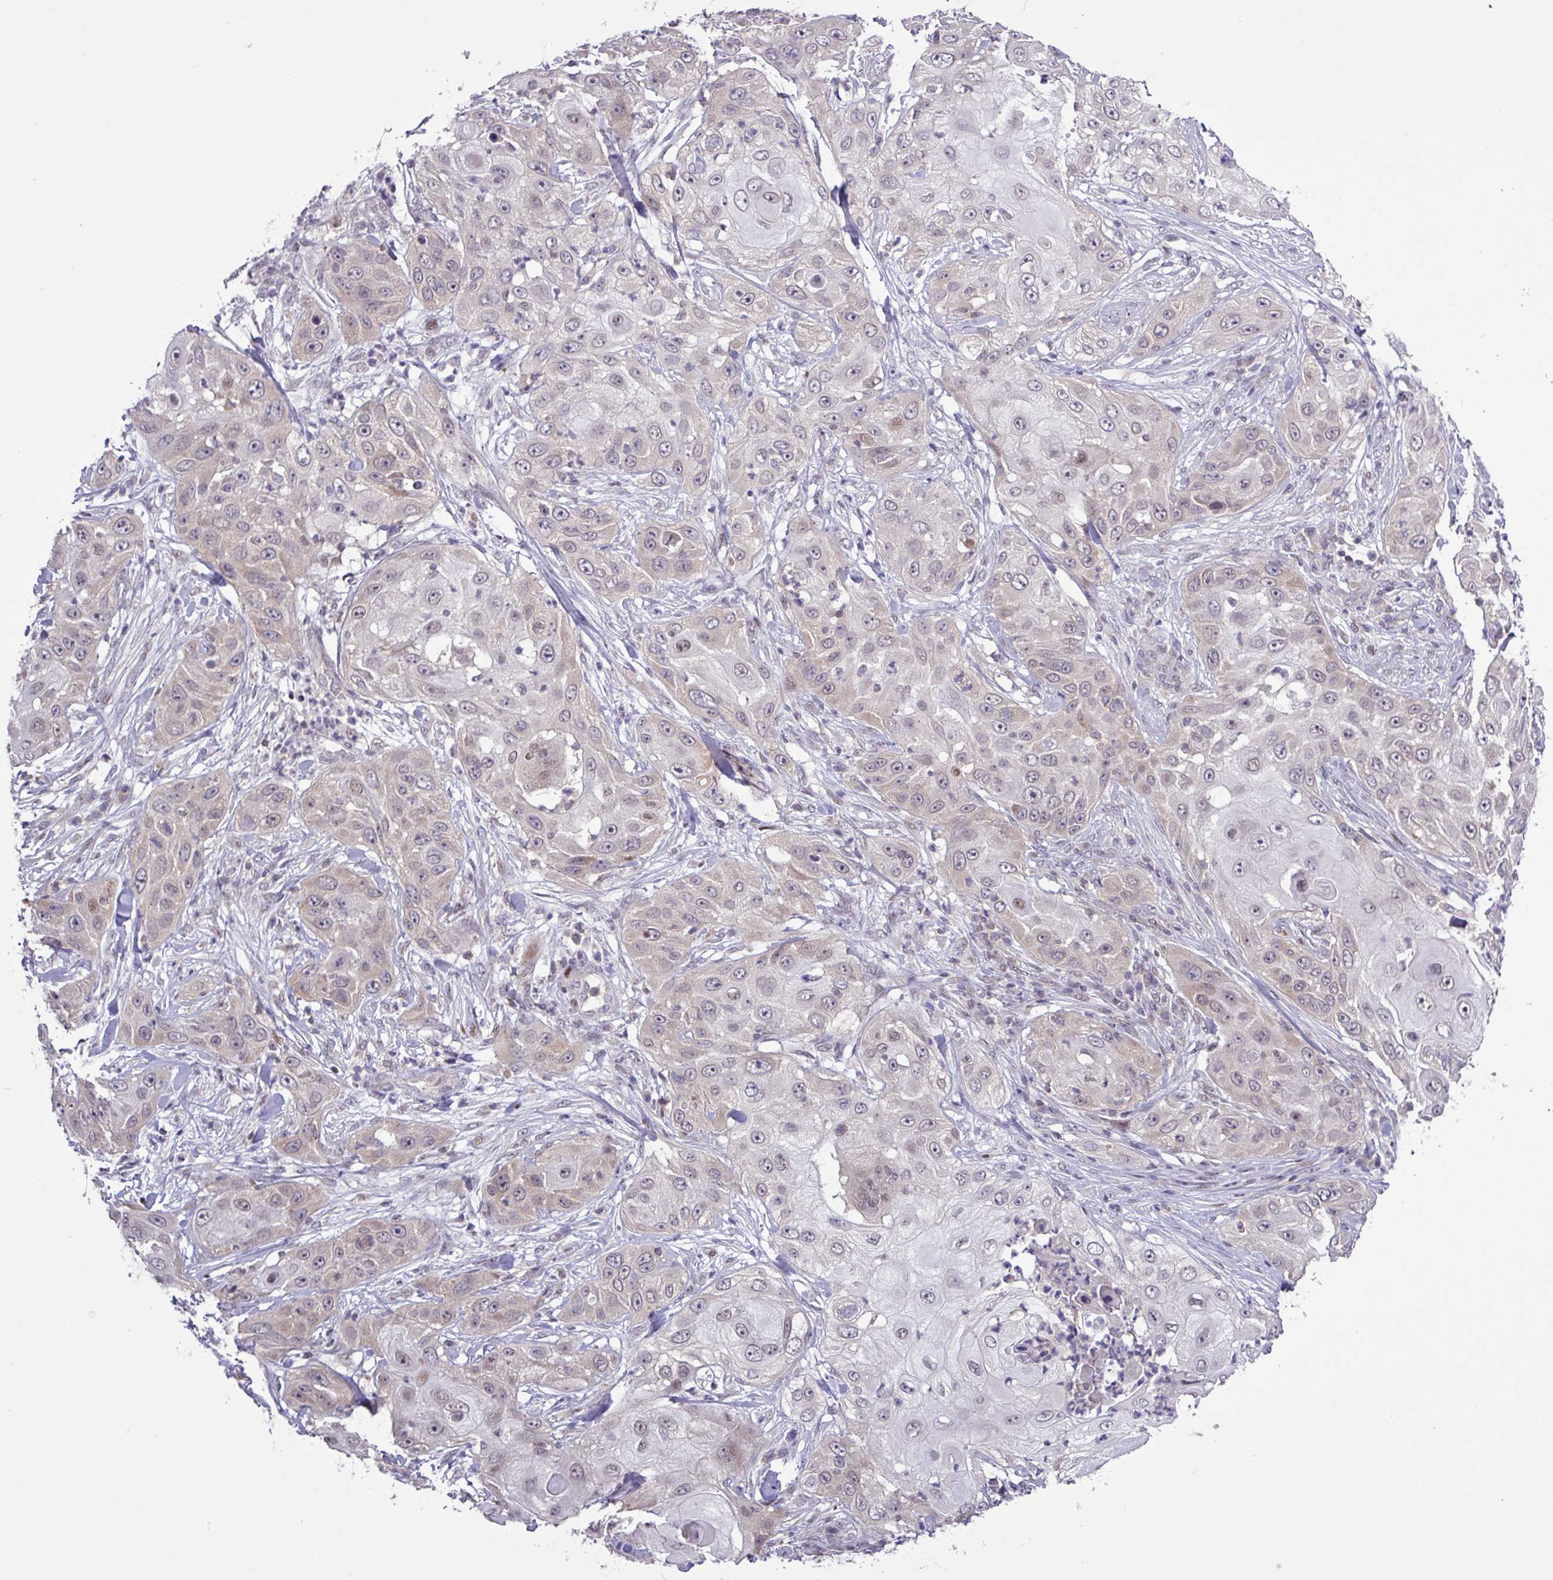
{"staining": {"intensity": "weak", "quantity": "<25%", "location": "cytoplasmic/membranous"}, "tissue": "skin cancer", "cell_type": "Tumor cells", "image_type": "cancer", "snomed": [{"axis": "morphology", "description": "Squamous cell carcinoma, NOS"}, {"axis": "topography", "description": "Skin"}], "caption": "This is a image of IHC staining of skin squamous cell carcinoma, which shows no positivity in tumor cells.", "gene": "RTL3", "patient": {"sex": "female", "age": 44}}